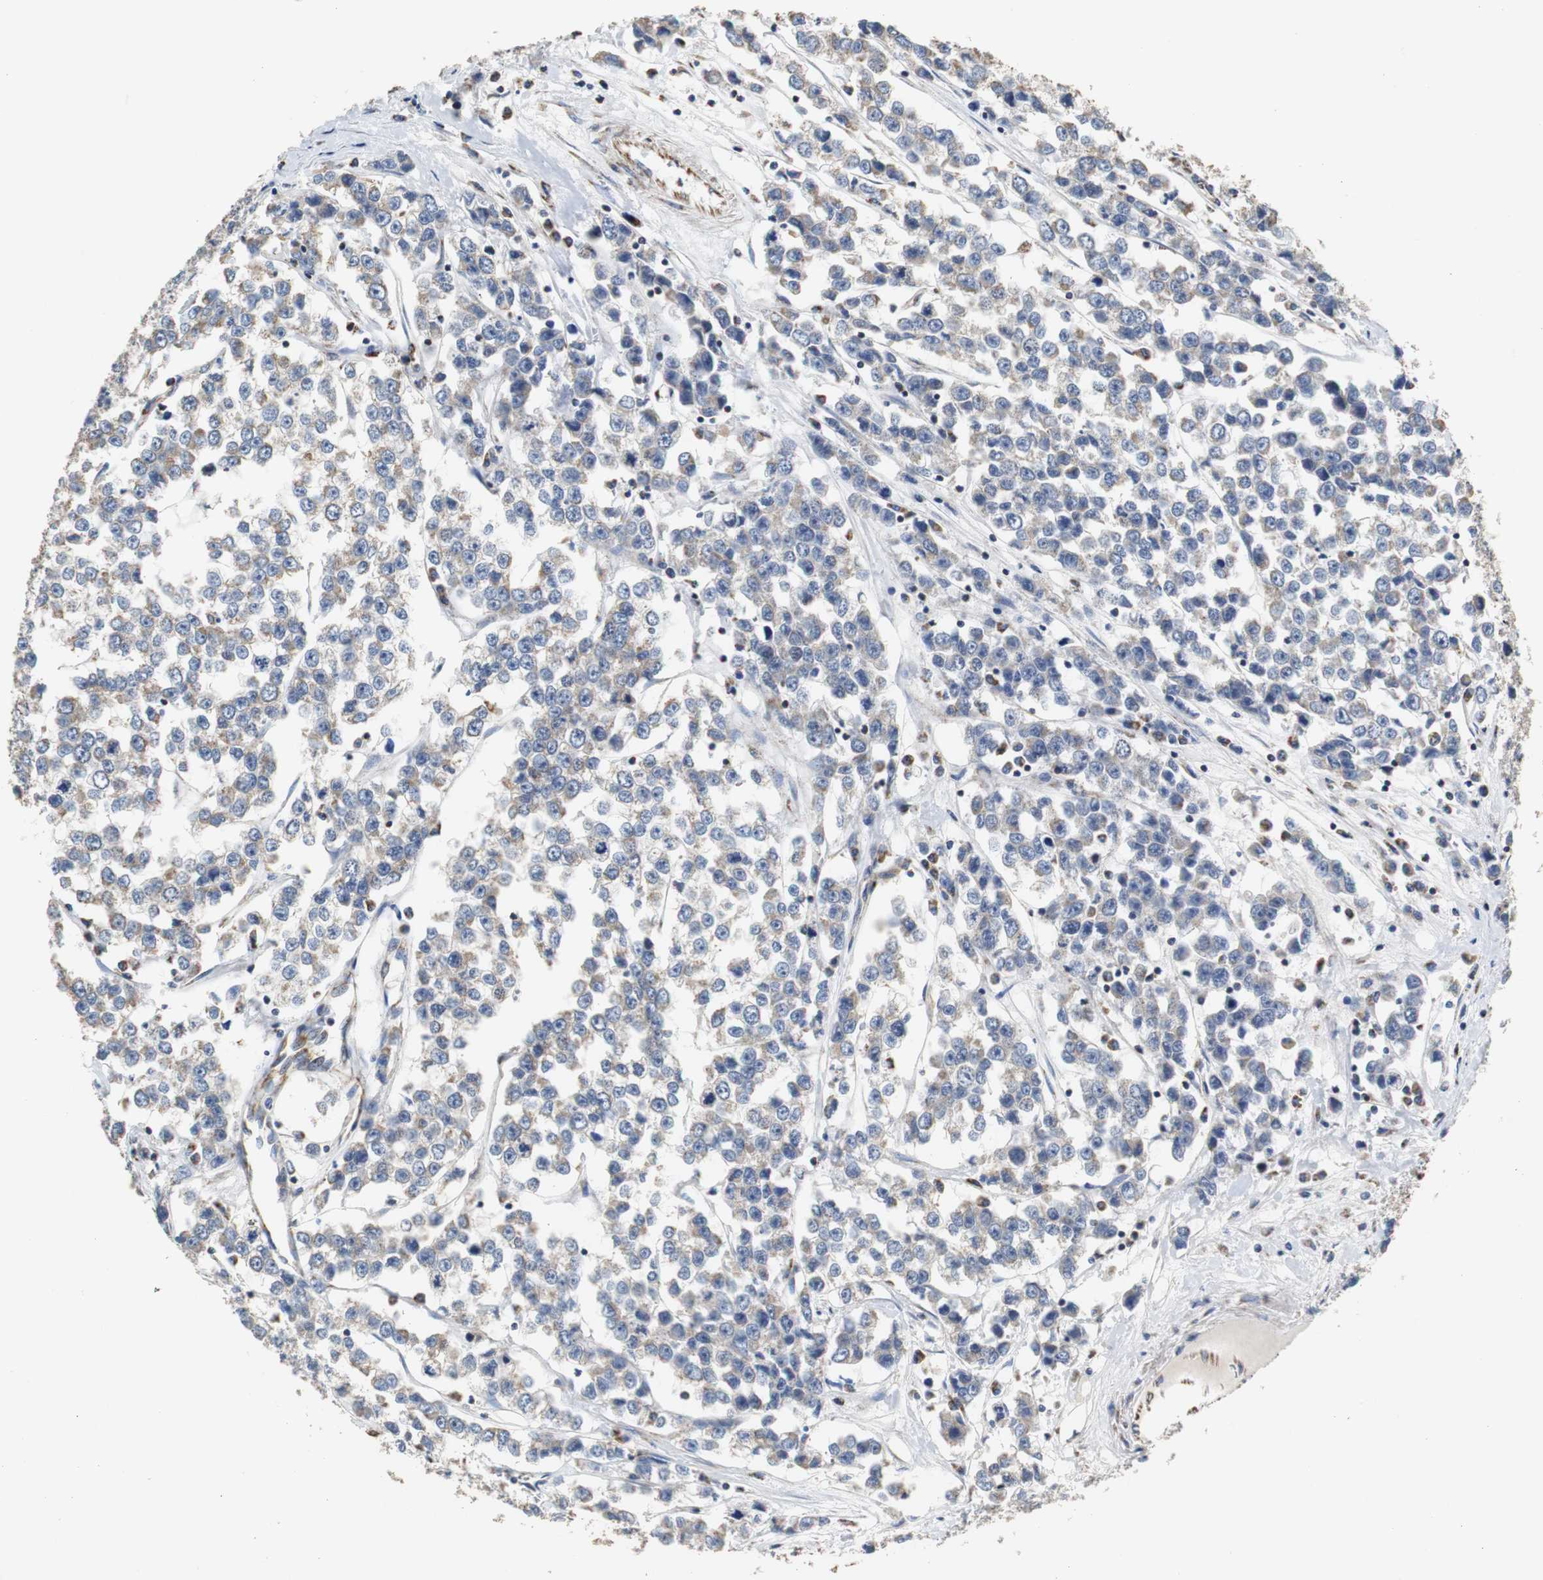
{"staining": {"intensity": "weak", "quantity": "25%-75%", "location": "cytoplasmic/membranous"}, "tissue": "testis cancer", "cell_type": "Tumor cells", "image_type": "cancer", "snomed": [{"axis": "morphology", "description": "Seminoma, NOS"}, {"axis": "morphology", "description": "Carcinoma, Embryonal, NOS"}, {"axis": "topography", "description": "Testis"}], "caption": "DAB immunohistochemical staining of human testis cancer (embryonal carcinoma) shows weak cytoplasmic/membranous protein positivity in about 25%-75% of tumor cells.", "gene": "PCK1", "patient": {"sex": "male", "age": 52}}